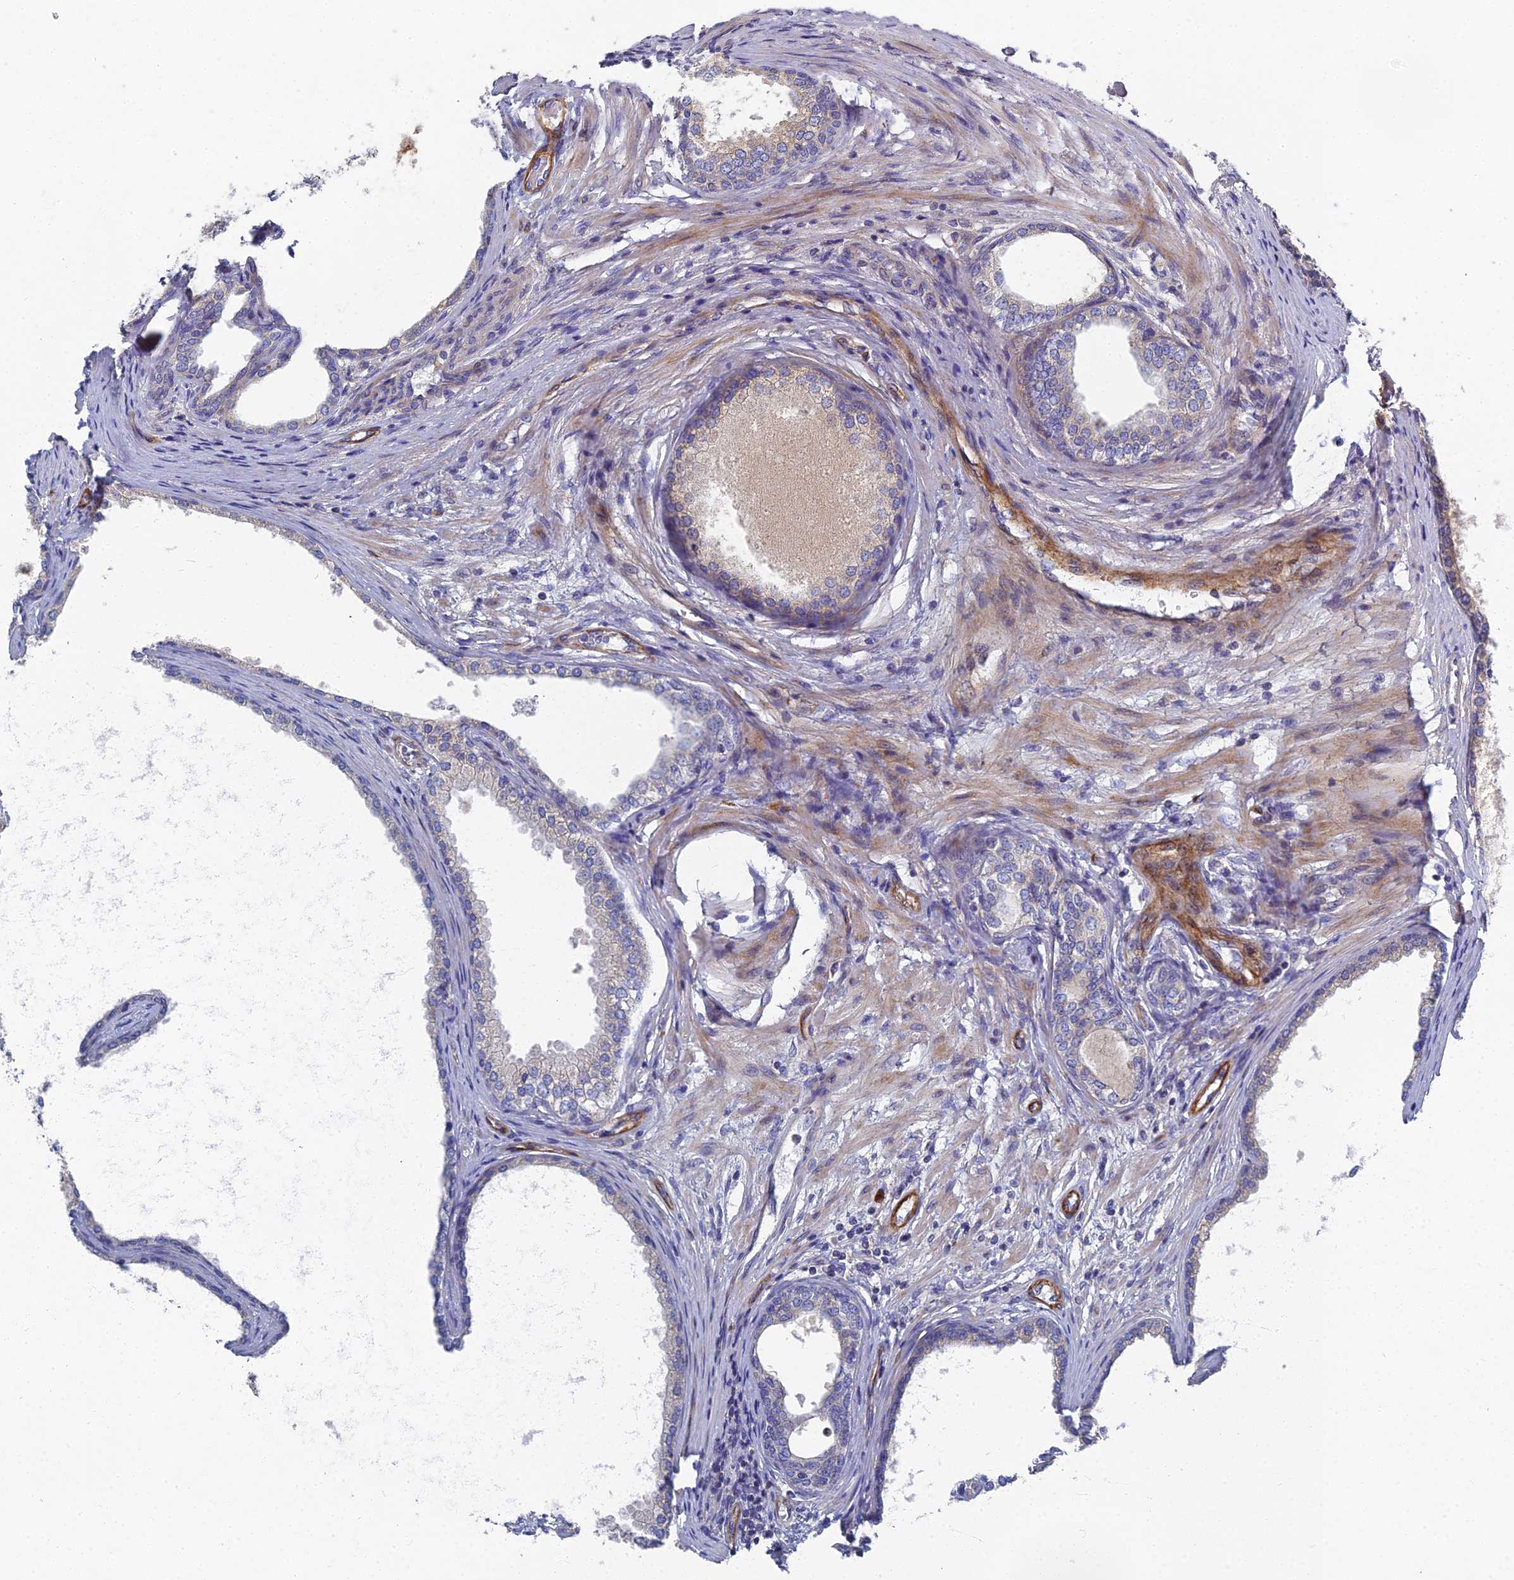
{"staining": {"intensity": "moderate", "quantity": "<25%", "location": "cytoplasmic/membranous"}, "tissue": "prostate", "cell_type": "Glandular cells", "image_type": "normal", "snomed": [{"axis": "morphology", "description": "Normal tissue, NOS"}, {"axis": "topography", "description": "Prostate"}], "caption": "Prostate was stained to show a protein in brown. There is low levels of moderate cytoplasmic/membranous staining in about <25% of glandular cells. Using DAB (brown) and hematoxylin (blue) stains, captured at high magnification using brightfield microscopy.", "gene": "RNASEK", "patient": {"sex": "male", "age": 76}}